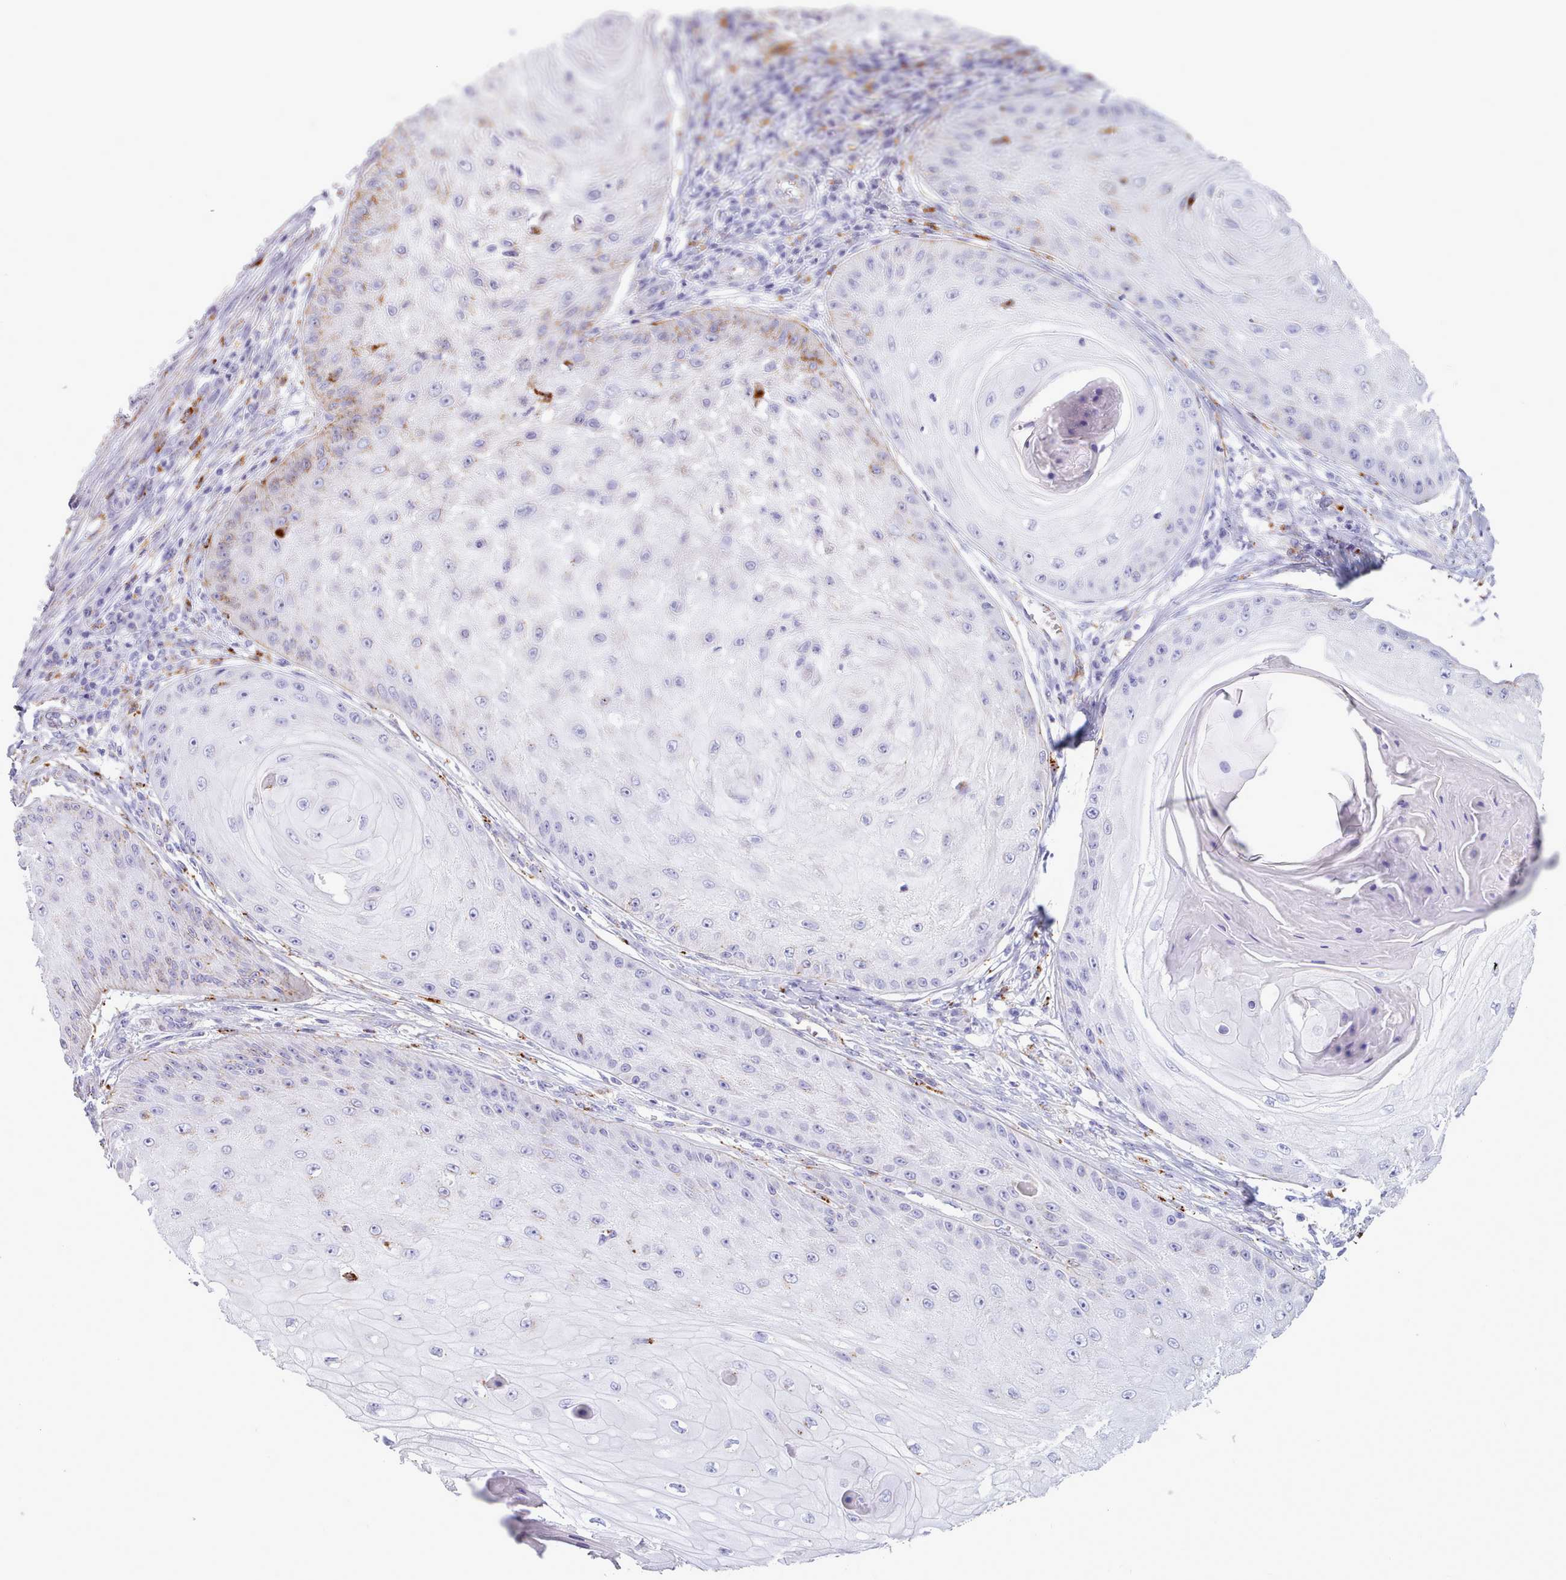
{"staining": {"intensity": "moderate", "quantity": "<25%", "location": "cytoplasmic/membranous"}, "tissue": "skin cancer", "cell_type": "Tumor cells", "image_type": "cancer", "snomed": [{"axis": "morphology", "description": "Squamous cell carcinoma, NOS"}, {"axis": "topography", "description": "Skin"}], "caption": "Squamous cell carcinoma (skin) stained with a brown dye shows moderate cytoplasmic/membranous positive expression in about <25% of tumor cells.", "gene": "GAA", "patient": {"sex": "male", "age": 70}}